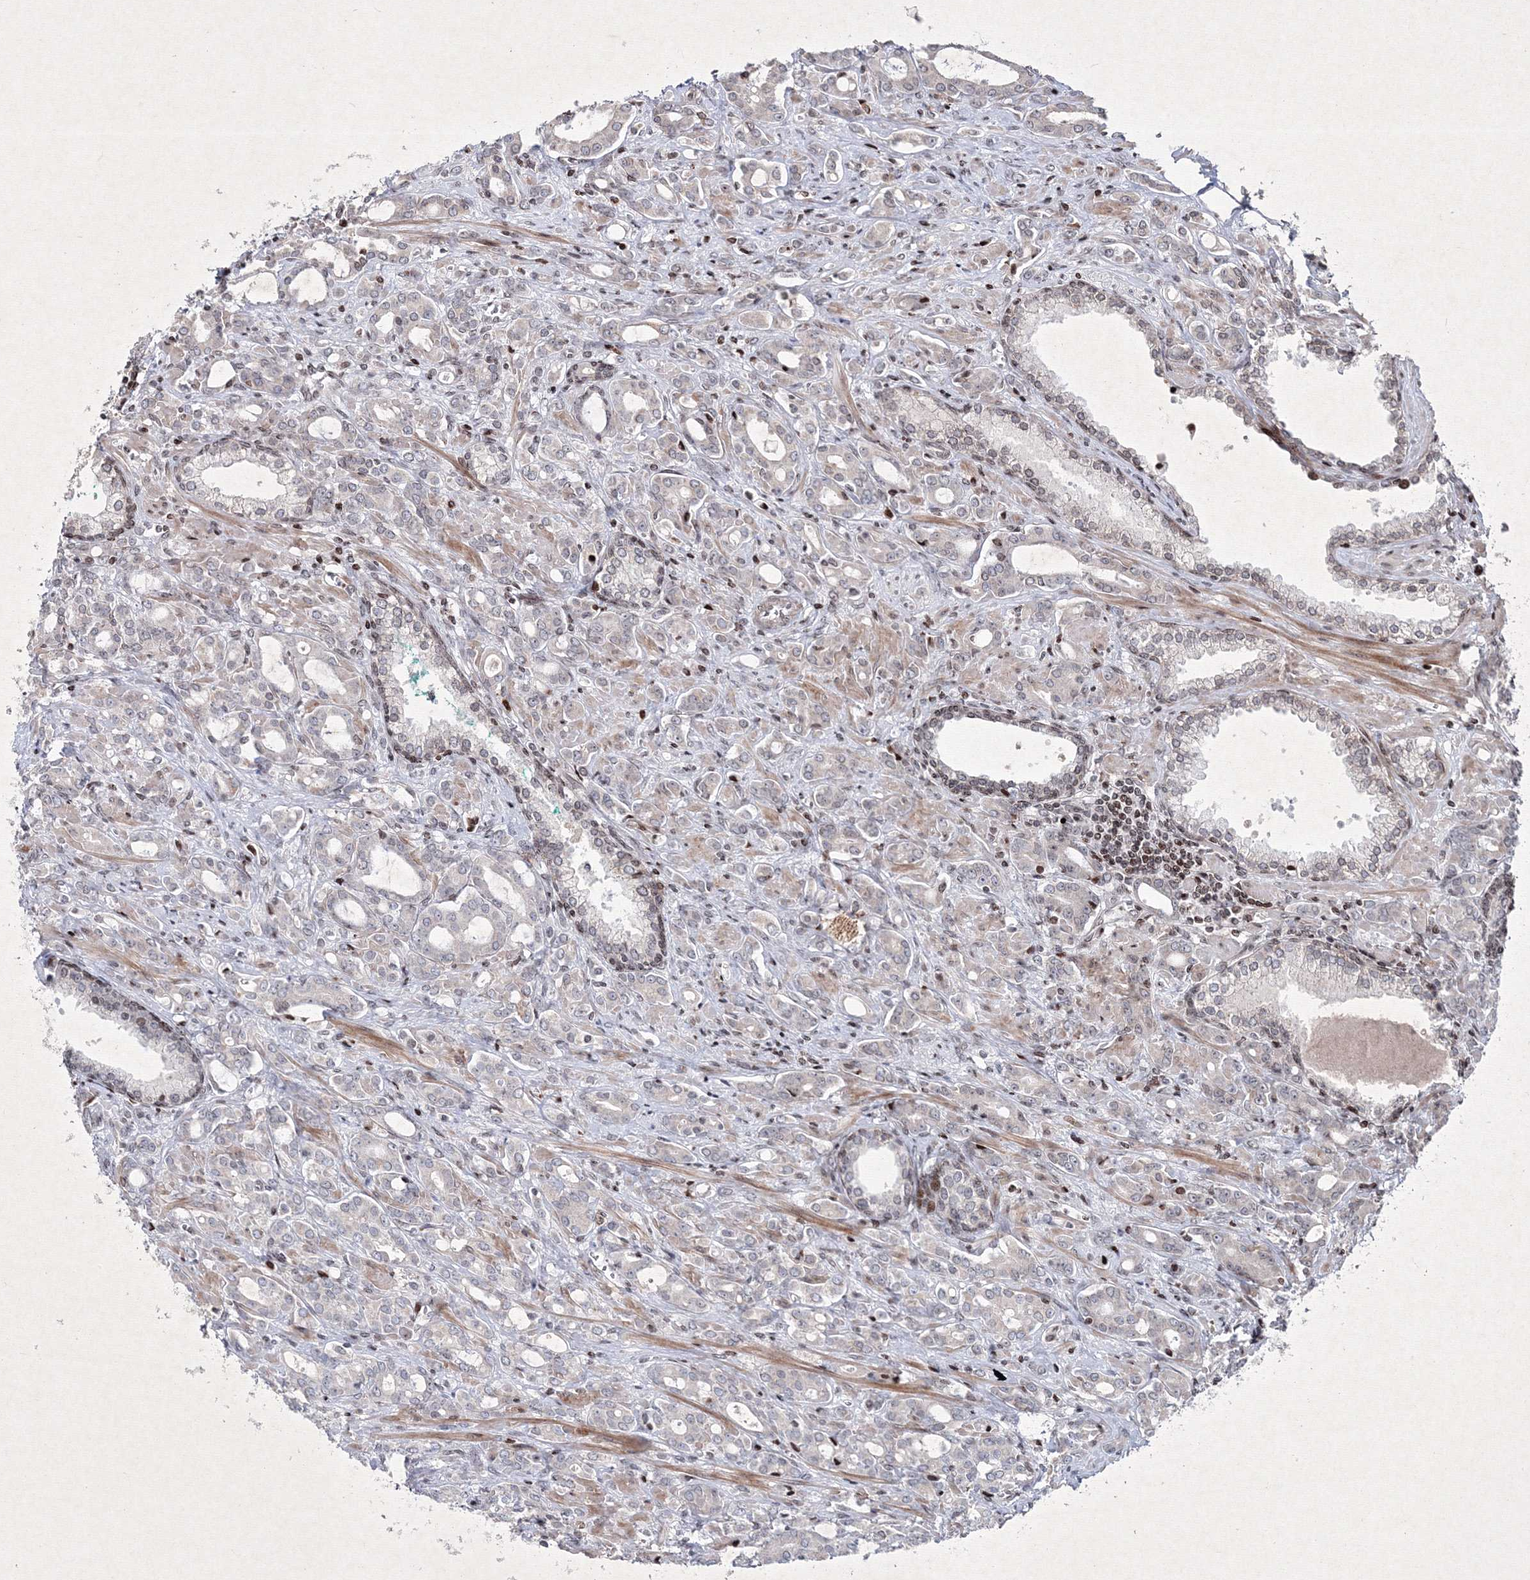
{"staining": {"intensity": "negative", "quantity": "none", "location": "none"}, "tissue": "prostate cancer", "cell_type": "Tumor cells", "image_type": "cancer", "snomed": [{"axis": "morphology", "description": "Adenocarcinoma, High grade"}, {"axis": "topography", "description": "Prostate"}], "caption": "Immunohistochemical staining of prostate cancer (high-grade adenocarcinoma) shows no significant staining in tumor cells. Nuclei are stained in blue.", "gene": "SMIM29", "patient": {"sex": "male", "age": 72}}